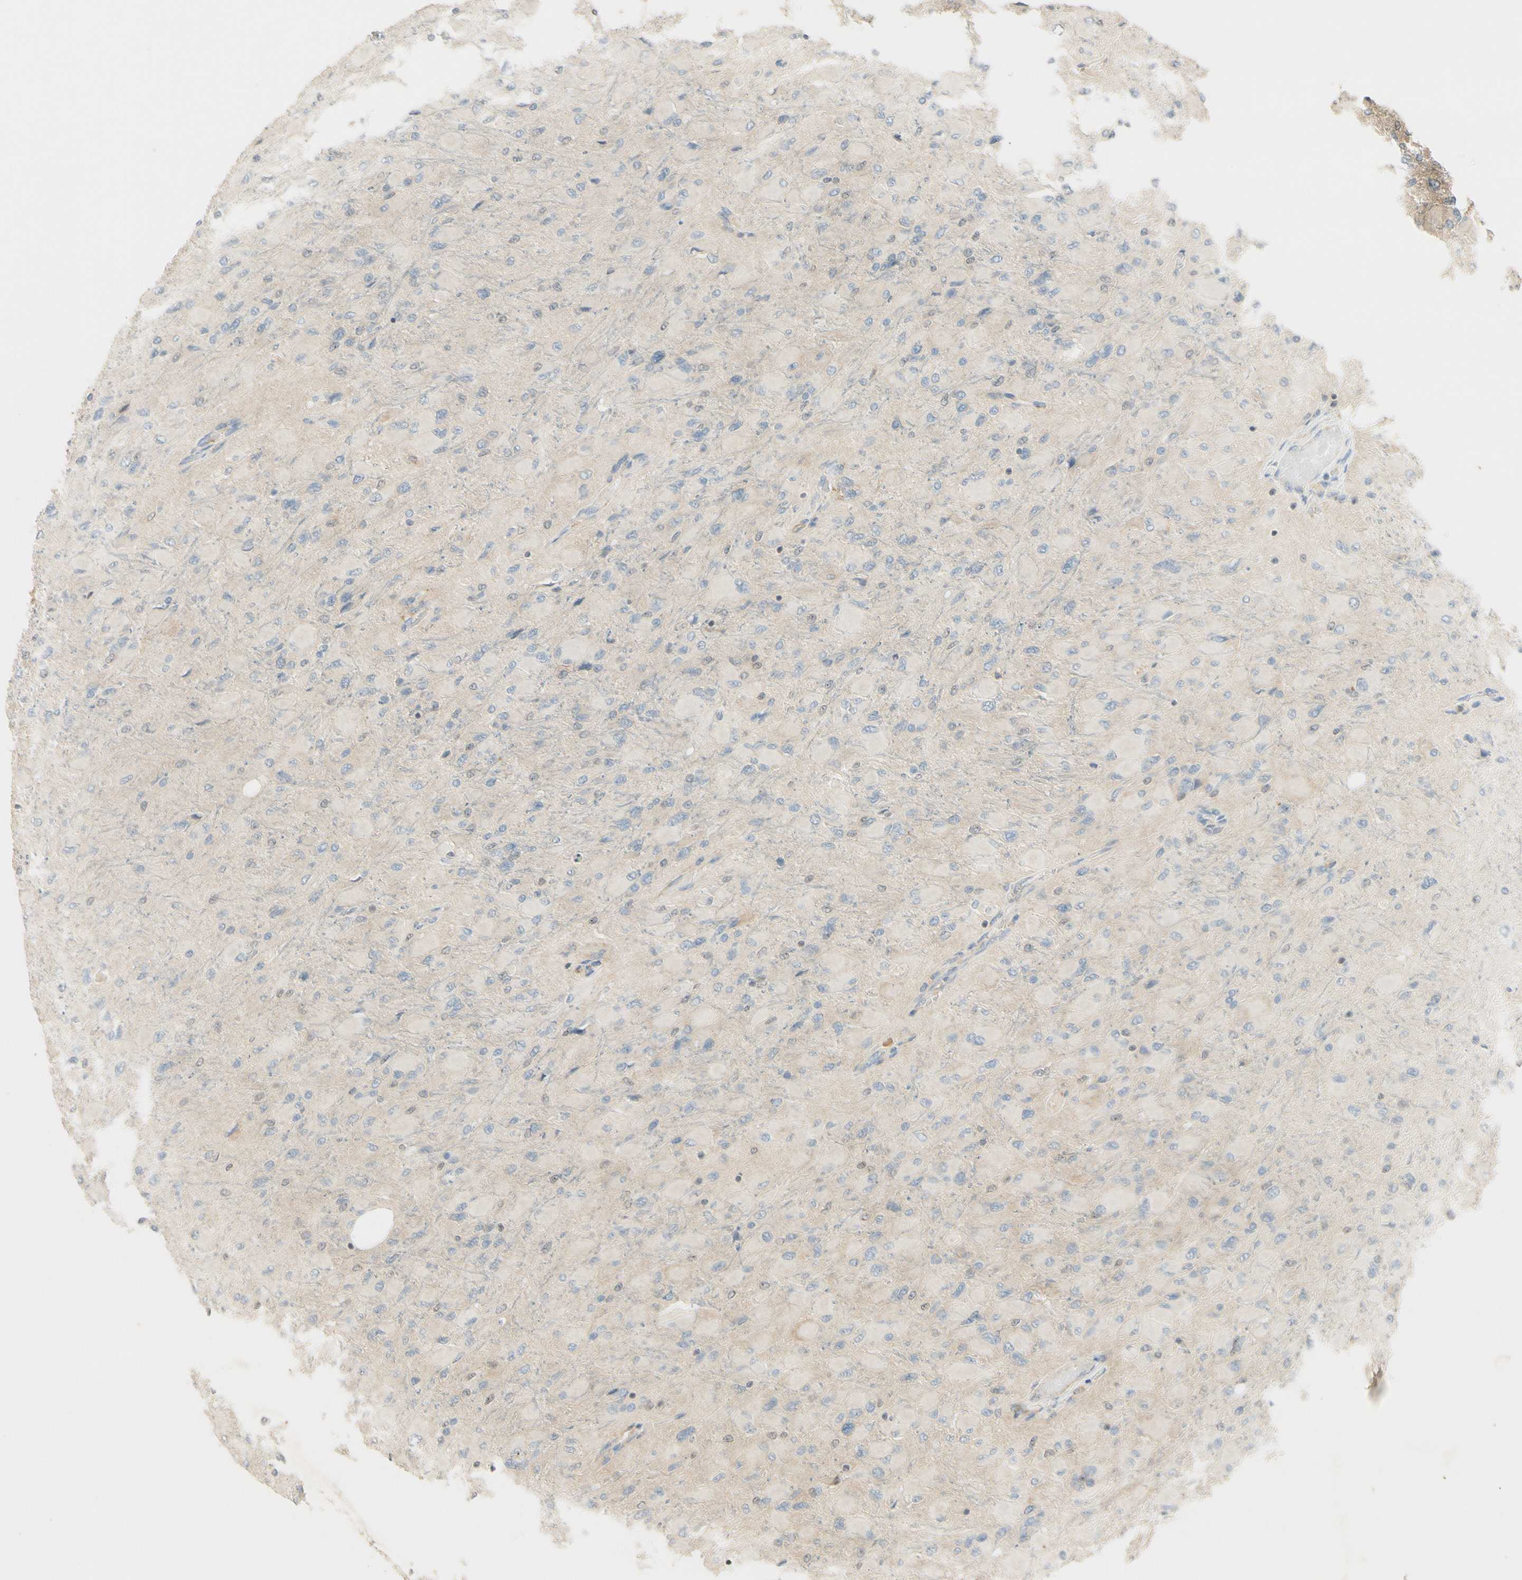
{"staining": {"intensity": "negative", "quantity": "none", "location": "none"}, "tissue": "glioma", "cell_type": "Tumor cells", "image_type": "cancer", "snomed": [{"axis": "morphology", "description": "Glioma, malignant, High grade"}, {"axis": "topography", "description": "Cerebral cortex"}], "caption": "Immunohistochemistry (IHC) histopathology image of human high-grade glioma (malignant) stained for a protein (brown), which exhibits no positivity in tumor cells.", "gene": "NFYA", "patient": {"sex": "female", "age": 36}}